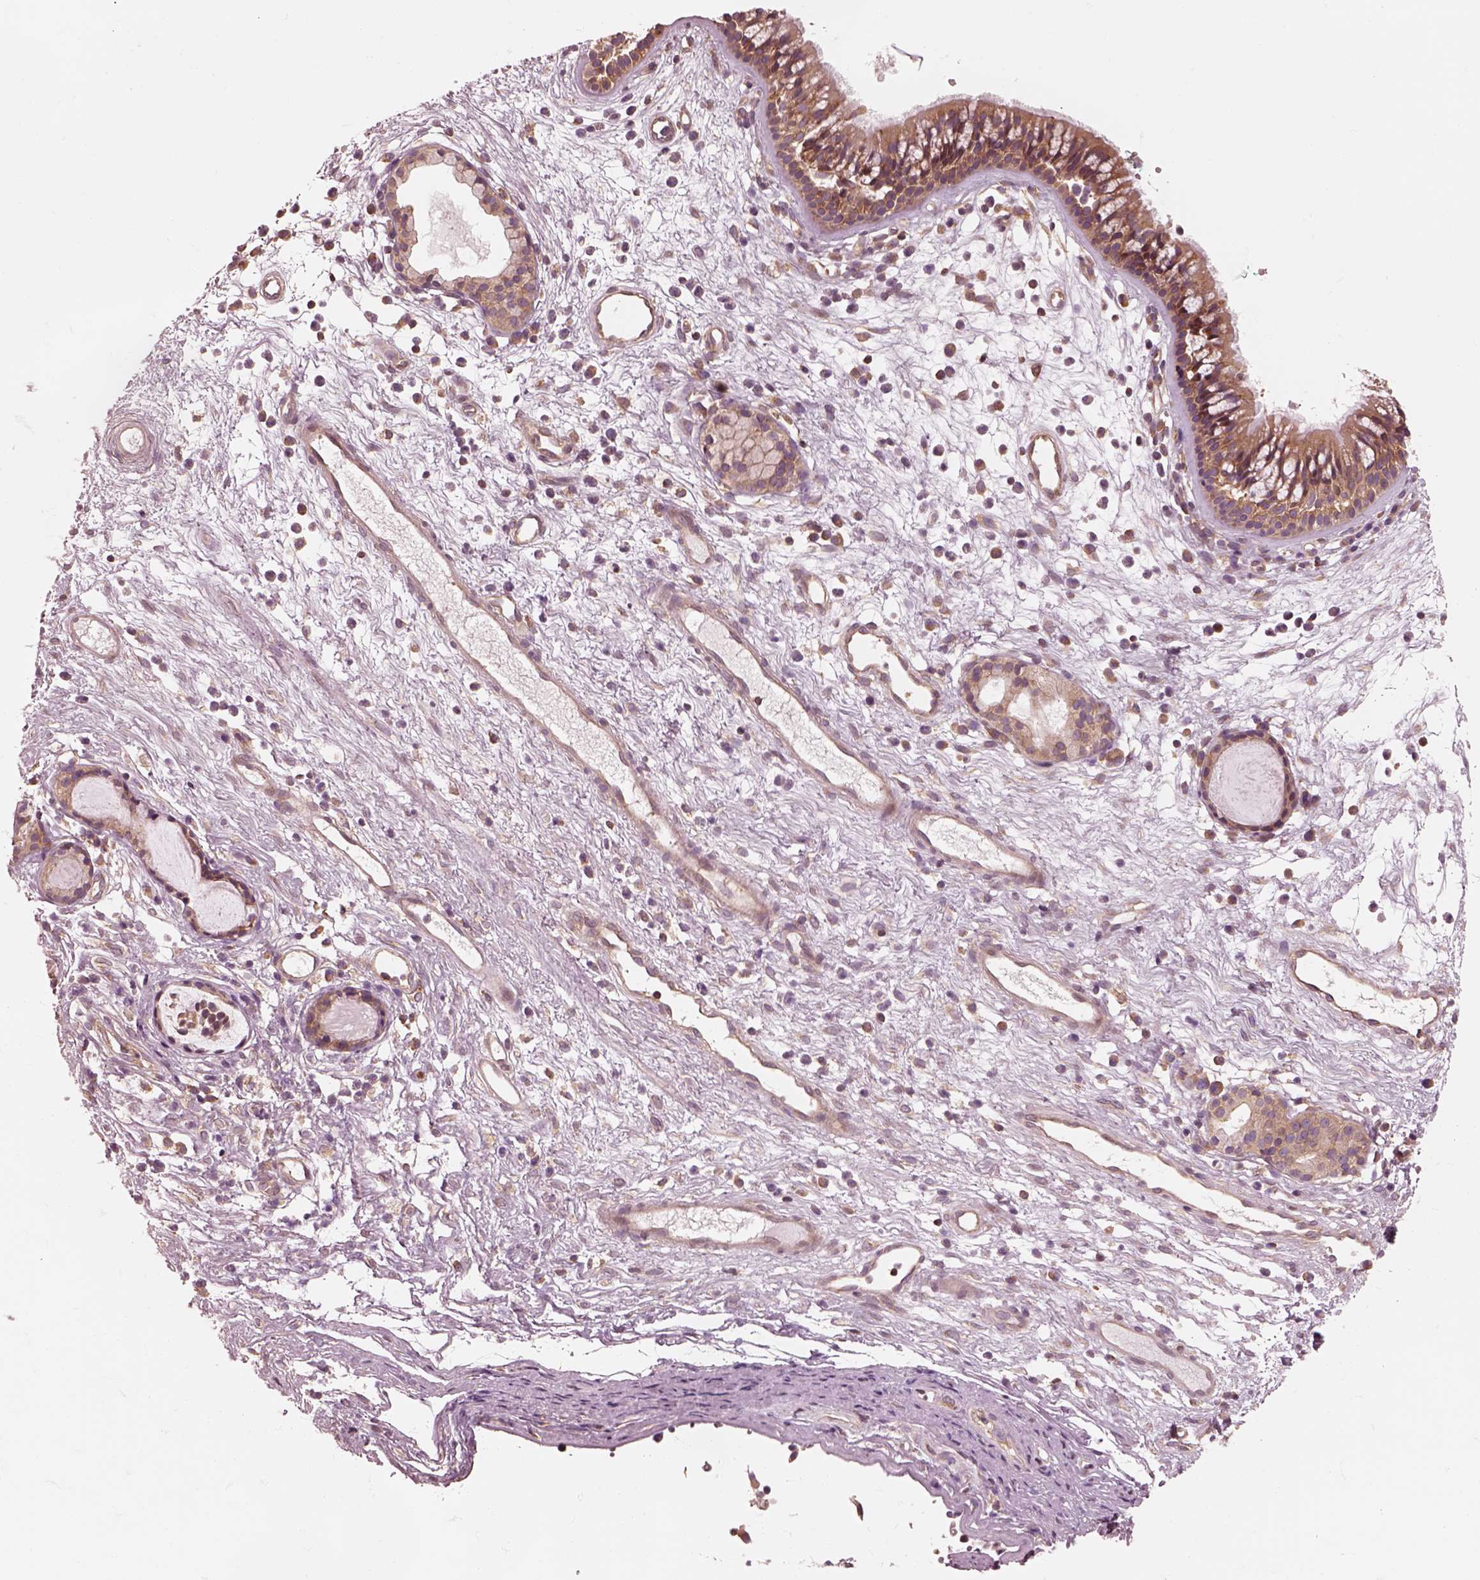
{"staining": {"intensity": "moderate", "quantity": ">75%", "location": "cytoplasmic/membranous"}, "tissue": "nasopharynx", "cell_type": "Respiratory epithelial cells", "image_type": "normal", "snomed": [{"axis": "morphology", "description": "Normal tissue, NOS"}, {"axis": "topography", "description": "Nasopharynx"}], "caption": "The histopathology image exhibits immunohistochemical staining of normal nasopharynx. There is moderate cytoplasmic/membranous staining is identified in approximately >75% of respiratory epithelial cells. (Brightfield microscopy of DAB IHC at high magnification).", "gene": "CNOT2", "patient": {"sex": "male", "age": 77}}